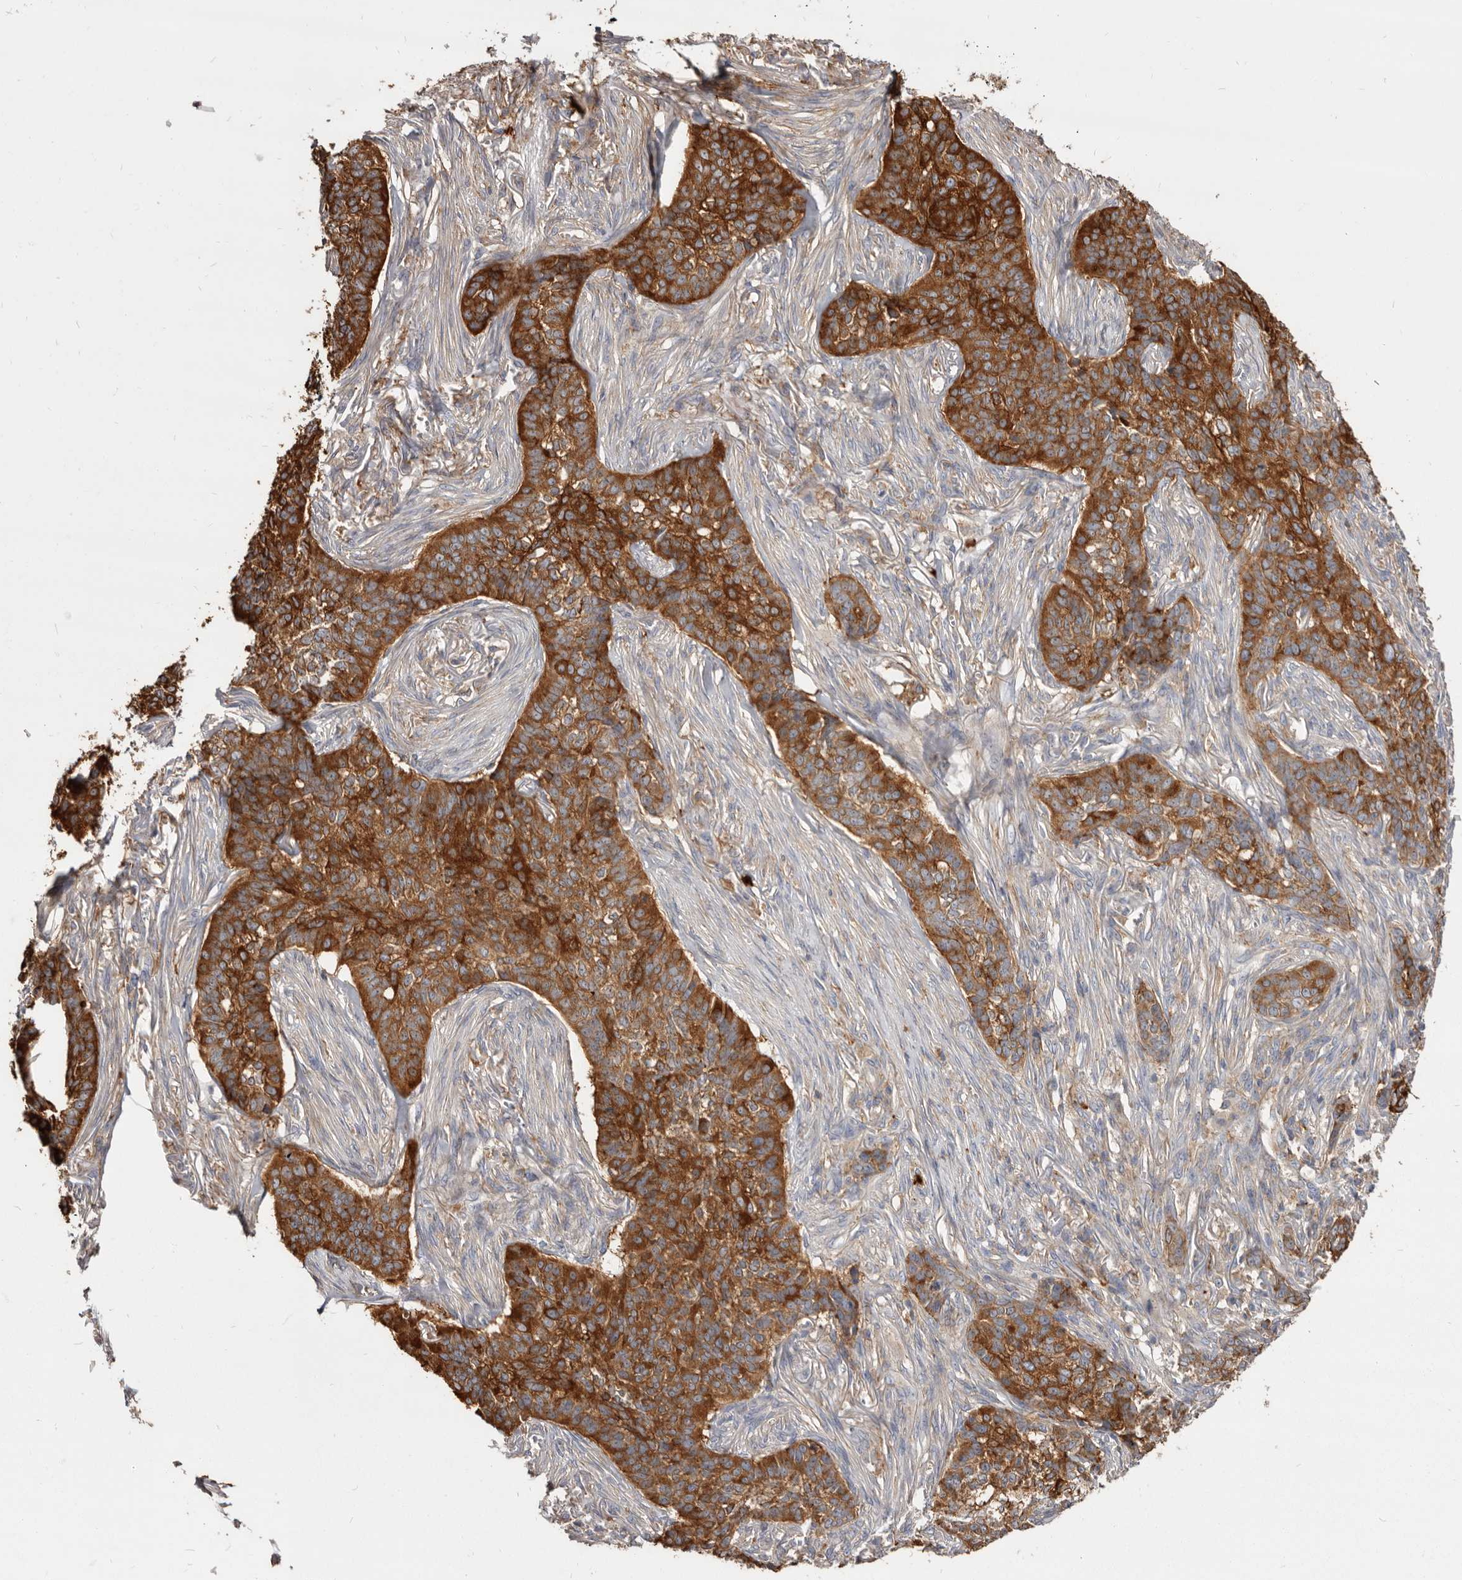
{"staining": {"intensity": "strong", "quantity": ">75%", "location": "cytoplasmic/membranous"}, "tissue": "skin cancer", "cell_type": "Tumor cells", "image_type": "cancer", "snomed": [{"axis": "morphology", "description": "Basal cell carcinoma"}, {"axis": "topography", "description": "Skin"}], "caption": "Immunohistochemical staining of basal cell carcinoma (skin) exhibits high levels of strong cytoplasmic/membranous staining in approximately >75% of tumor cells.", "gene": "TPD52", "patient": {"sex": "male", "age": 85}}